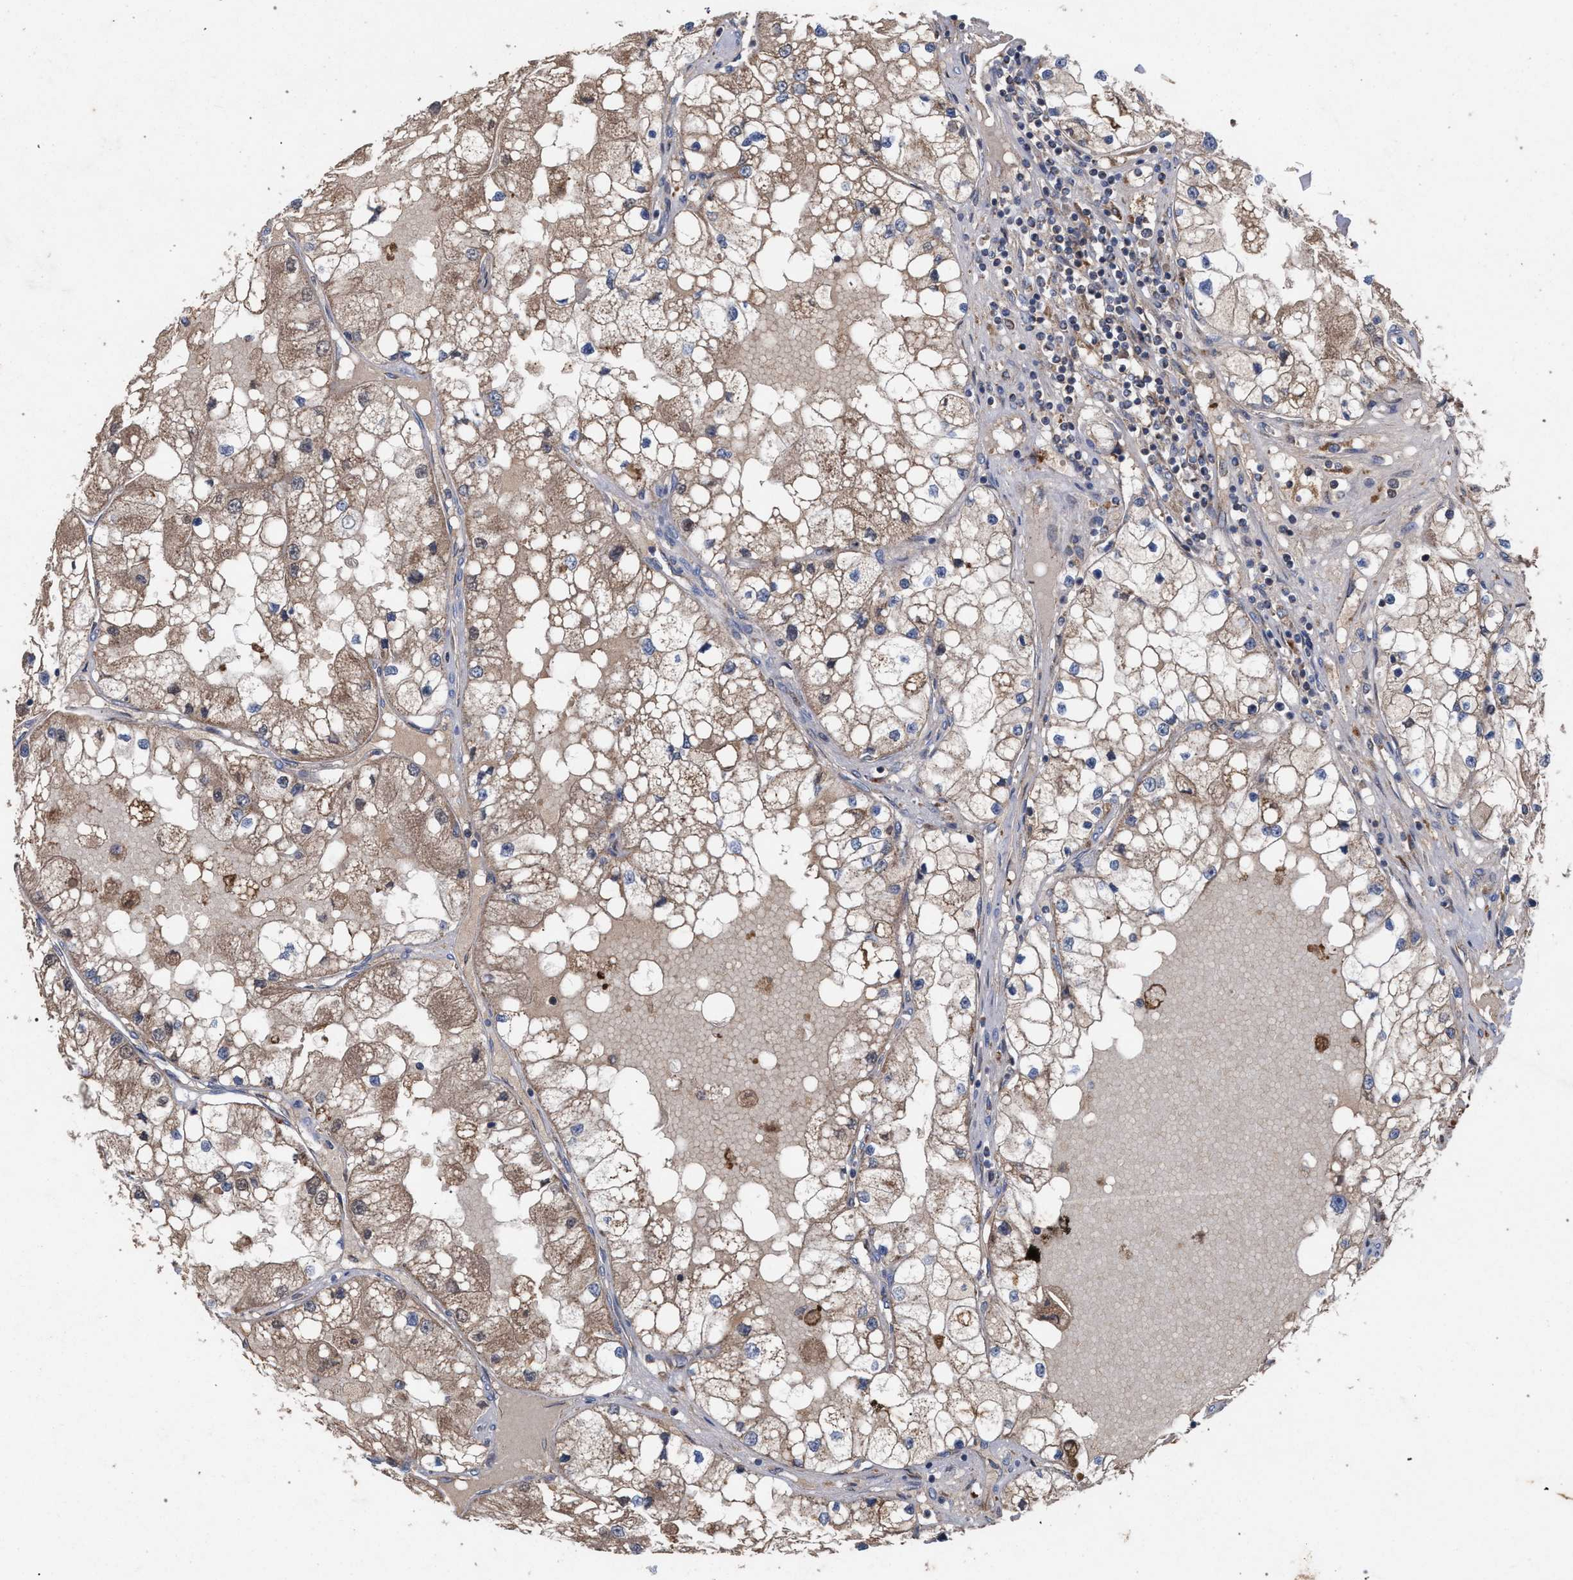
{"staining": {"intensity": "weak", "quantity": ">75%", "location": "cytoplasmic/membranous"}, "tissue": "renal cancer", "cell_type": "Tumor cells", "image_type": "cancer", "snomed": [{"axis": "morphology", "description": "Adenocarcinoma, NOS"}, {"axis": "topography", "description": "Kidney"}], "caption": "This is an image of immunohistochemistry staining of renal cancer, which shows weak staining in the cytoplasmic/membranous of tumor cells.", "gene": "BCL2L12", "patient": {"sex": "male", "age": 68}}